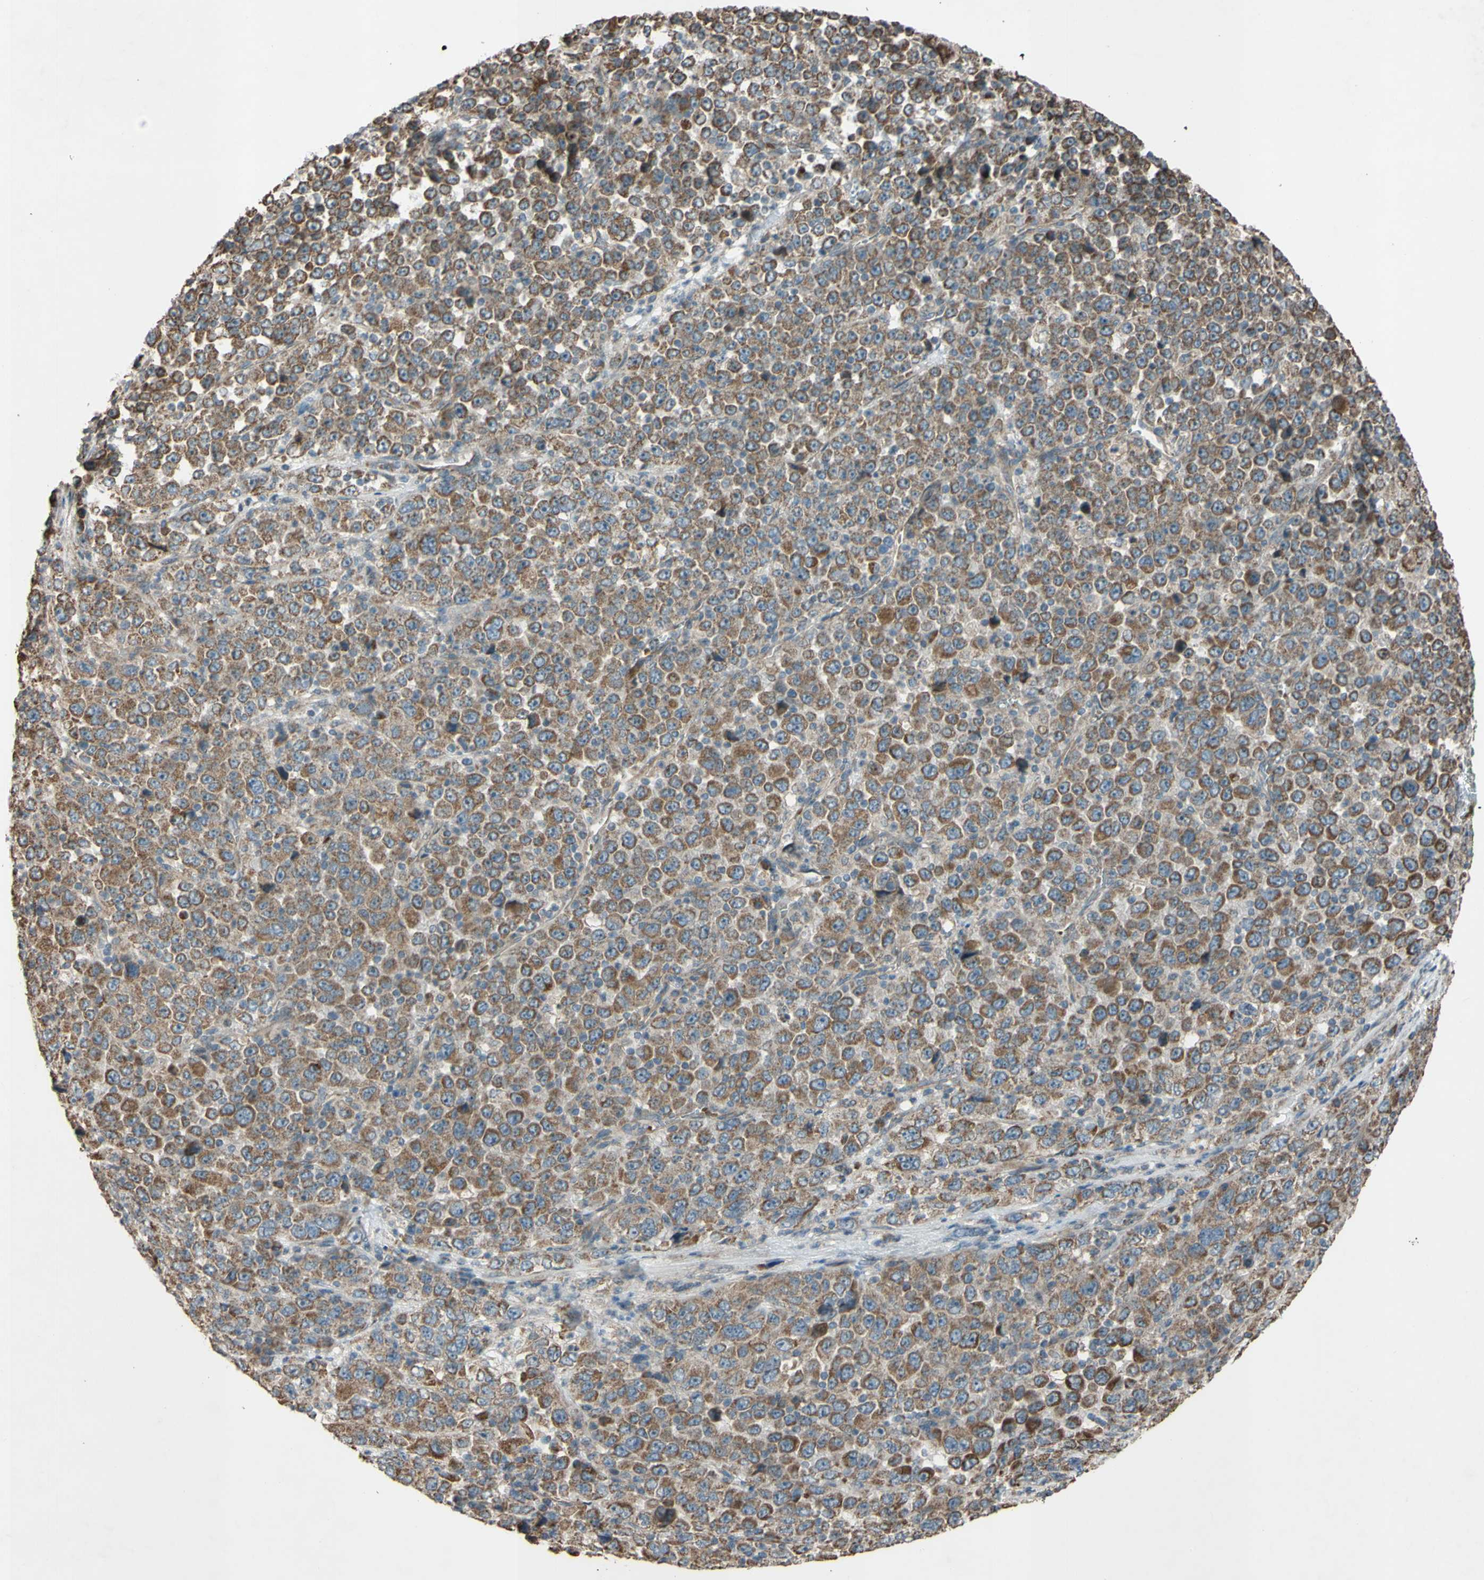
{"staining": {"intensity": "moderate", "quantity": ">75%", "location": "cytoplasmic/membranous"}, "tissue": "stomach cancer", "cell_type": "Tumor cells", "image_type": "cancer", "snomed": [{"axis": "morphology", "description": "Normal tissue, NOS"}, {"axis": "morphology", "description": "Adenocarcinoma, NOS"}, {"axis": "topography", "description": "Stomach, upper"}, {"axis": "topography", "description": "Stomach"}], "caption": "This photomicrograph displays stomach cancer (adenocarcinoma) stained with immunohistochemistry (IHC) to label a protein in brown. The cytoplasmic/membranous of tumor cells show moderate positivity for the protein. Nuclei are counter-stained blue.", "gene": "ACOT8", "patient": {"sex": "male", "age": 59}}